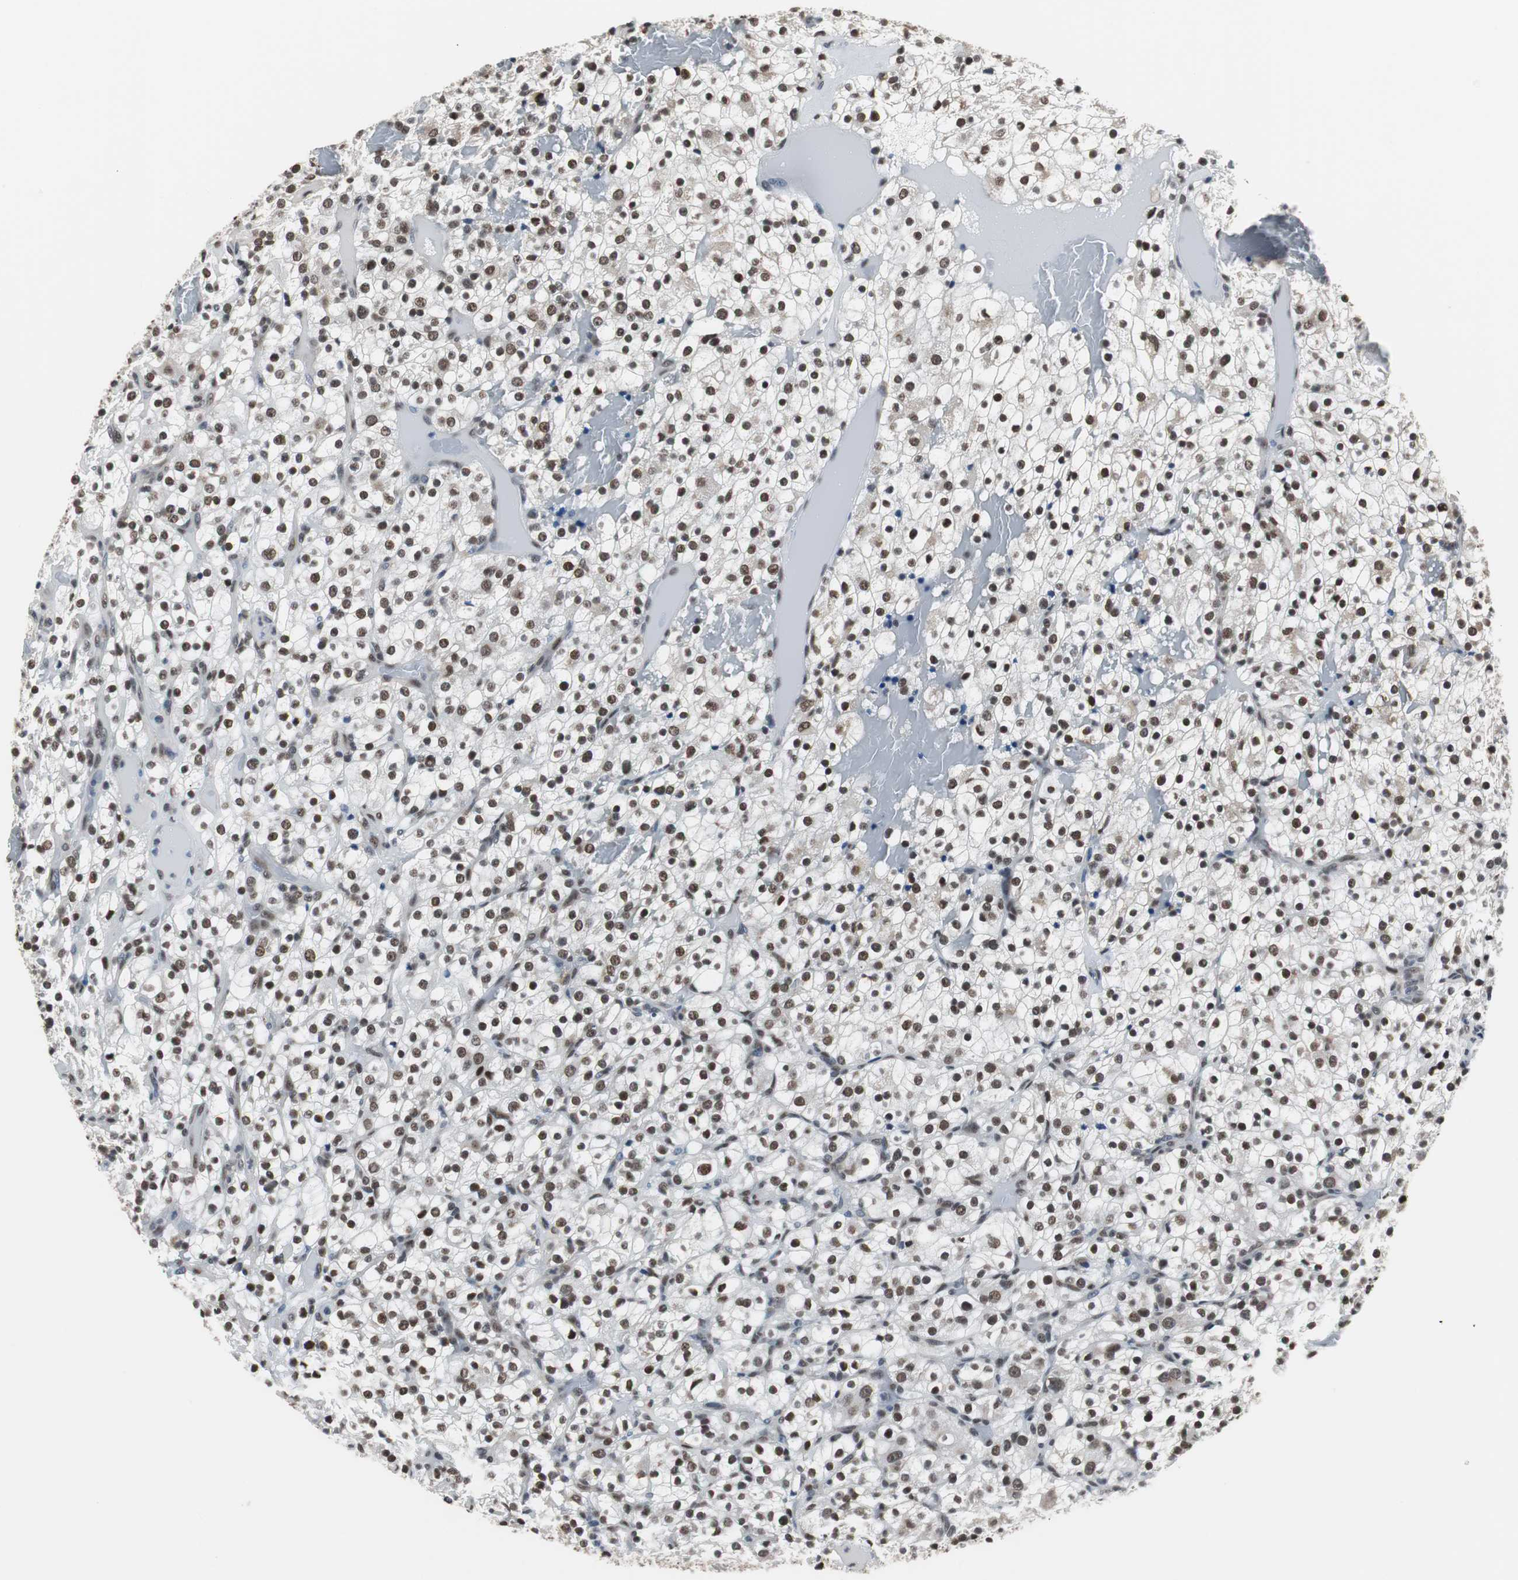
{"staining": {"intensity": "strong", "quantity": ">75%", "location": "nuclear"}, "tissue": "renal cancer", "cell_type": "Tumor cells", "image_type": "cancer", "snomed": [{"axis": "morphology", "description": "Normal tissue, NOS"}, {"axis": "morphology", "description": "Adenocarcinoma, NOS"}, {"axis": "topography", "description": "Kidney"}], "caption": "Human renal adenocarcinoma stained with a brown dye shows strong nuclear positive staining in approximately >75% of tumor cells.", "gene": "TAF7", "patient": {"sex": "female", "age": 72}}